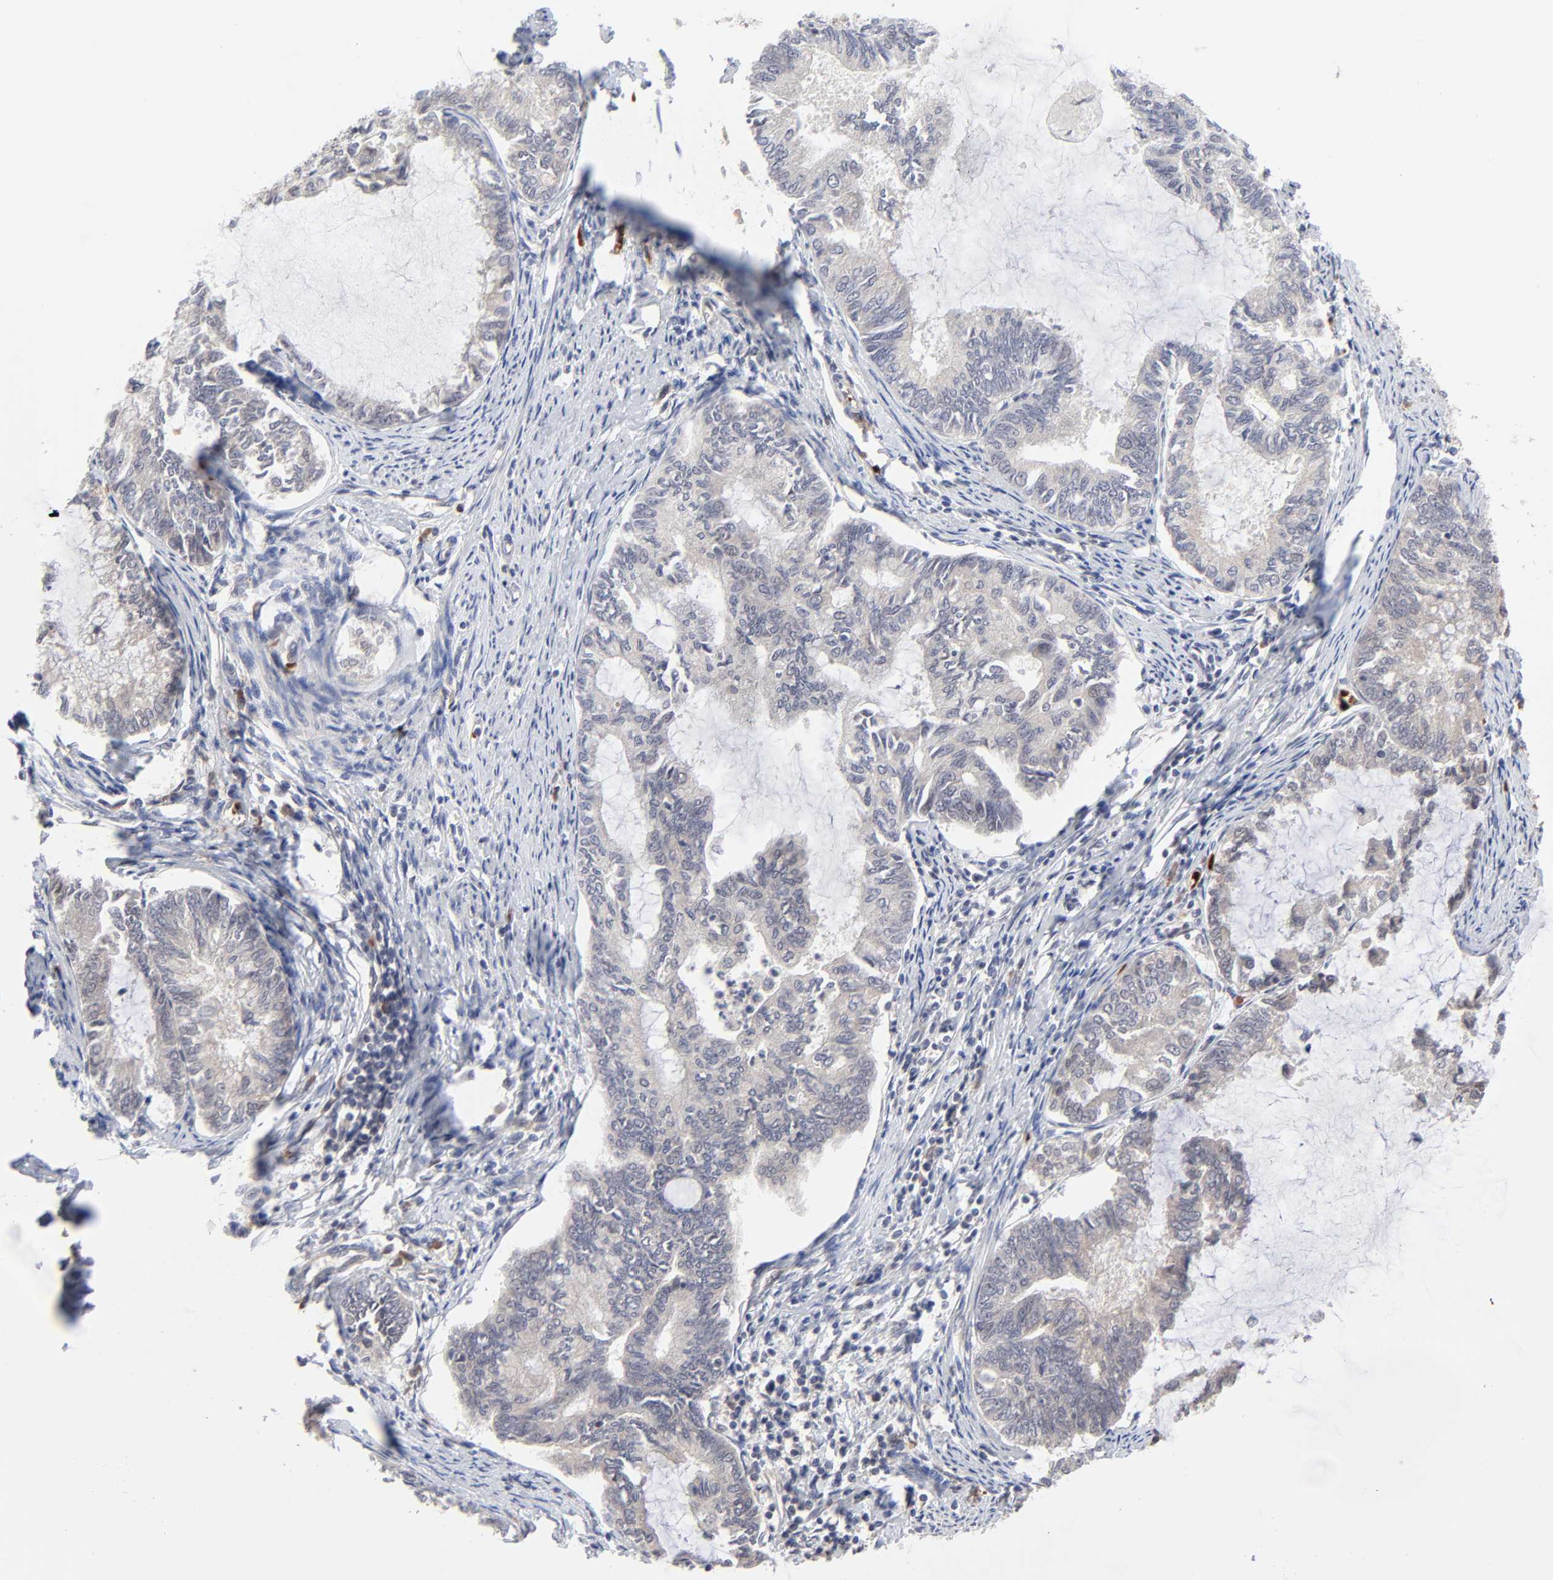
{"staining": {"intensity": "negative", "quantity": "none", "location": "none"}, "tissue": "endometrial cancer", "cell_type": "Tumor cells", "image_type": "cancer", "snomed": [{"axis": "morphology", "description": "Adenocarcinoma, NOS"}, {"axis": "topography", "description": "Endometrium"}], "caption": "There is no significant expression in tumor cells of endometrial adenocarcinoma.", "gene": "CASP10", "patient": {"sex": "female", "age": 86}}